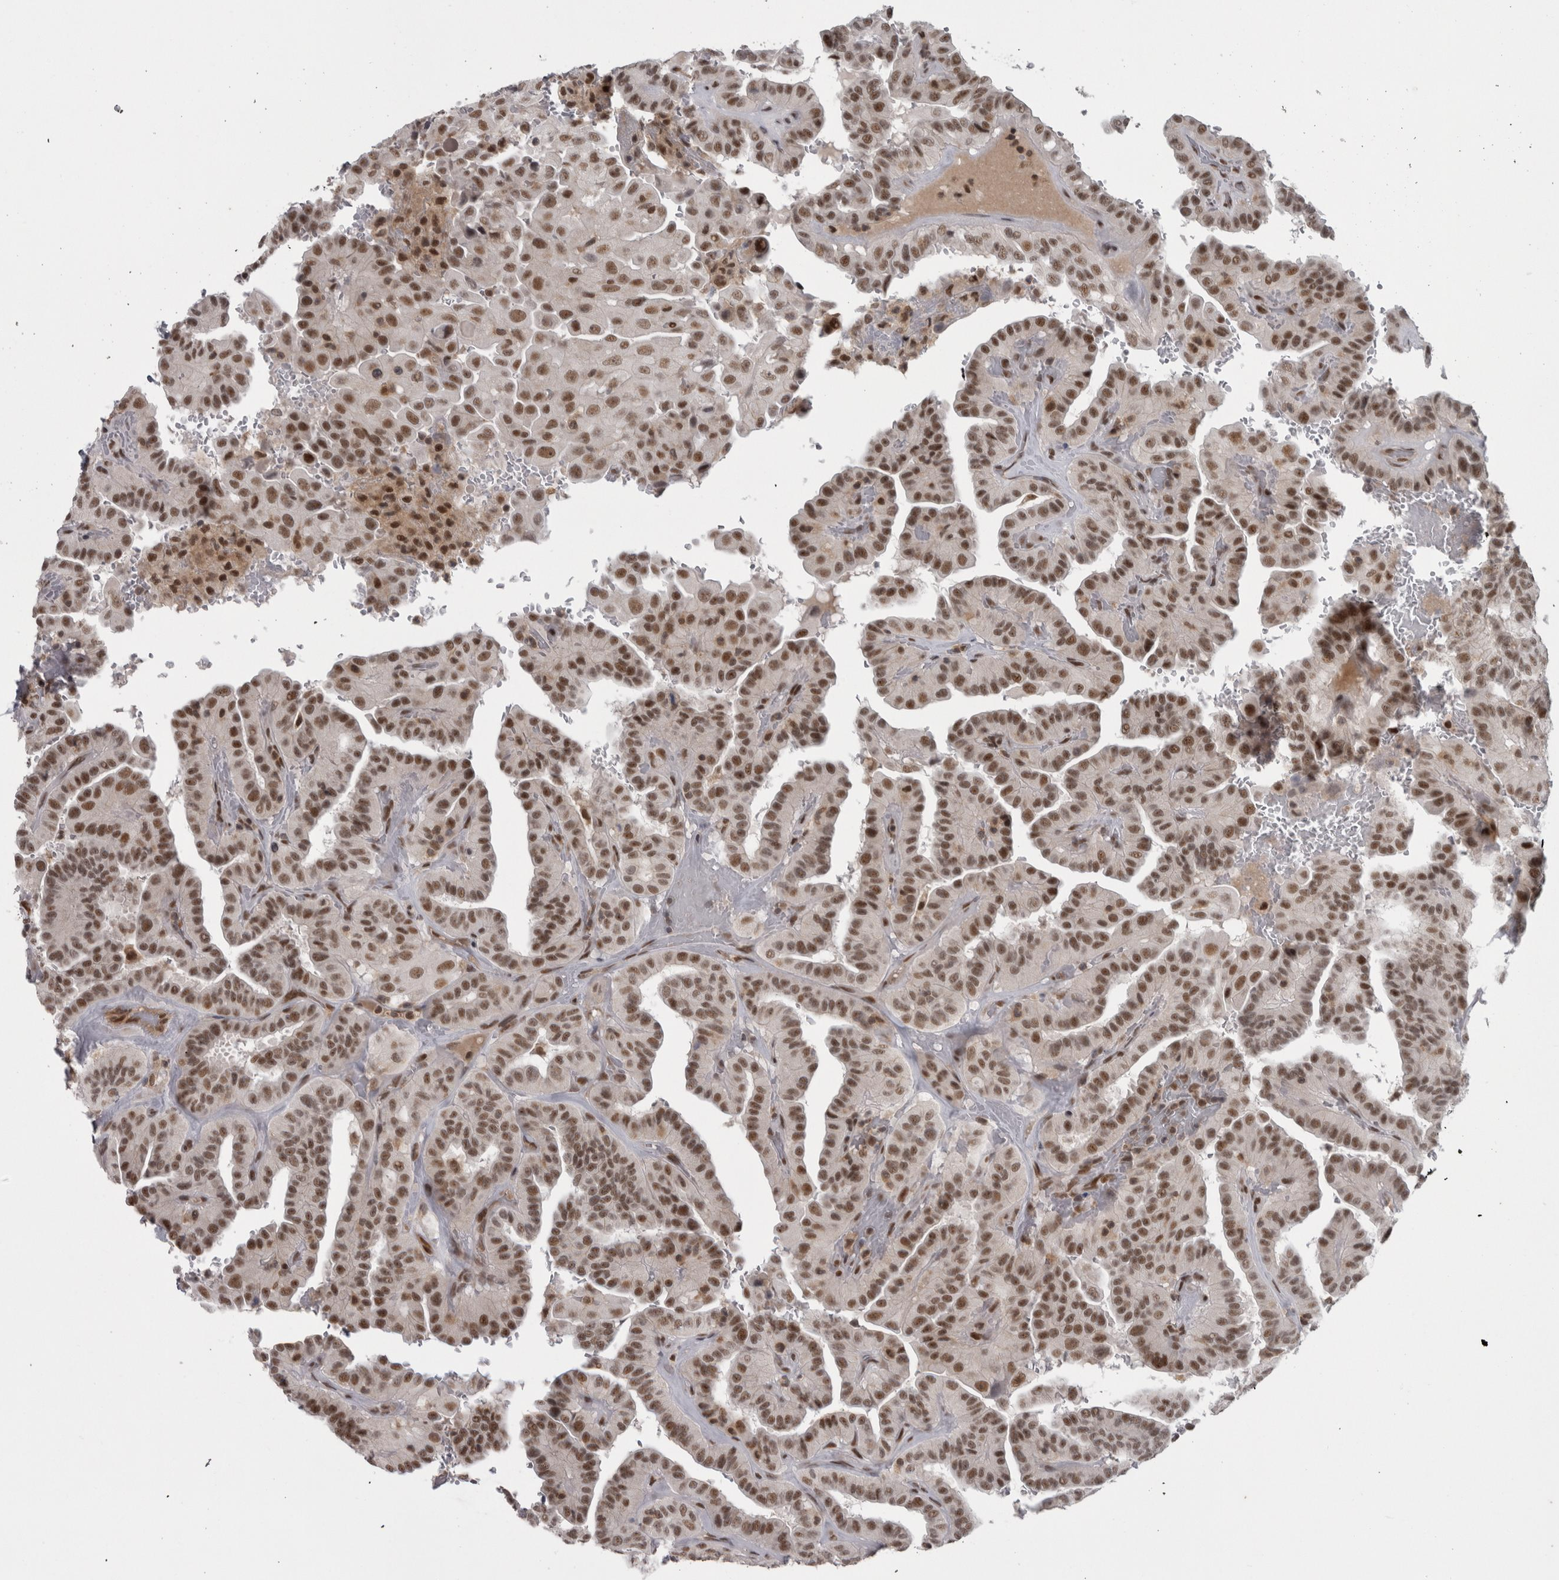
{"staining": {"intensity": "strong", "quantity": ">75%", "location": "nuclear"}, "tissue": "thyroid cancer", "cell_type": "Tumor cells", "image_type": "cancer", "snomed": [{"axis": "morphology", "description": "Papillary adenocarcinoma, NOS"}, {"axis": "topography", "description": "Thyroid gland"}], "caption": "This is a histology image of IHC staining of thyroid cancer, which shows strong expression in the nuclear of tumor cells.", "gene": "MICU3", "patient": {"sex": "male", "age": 77}}